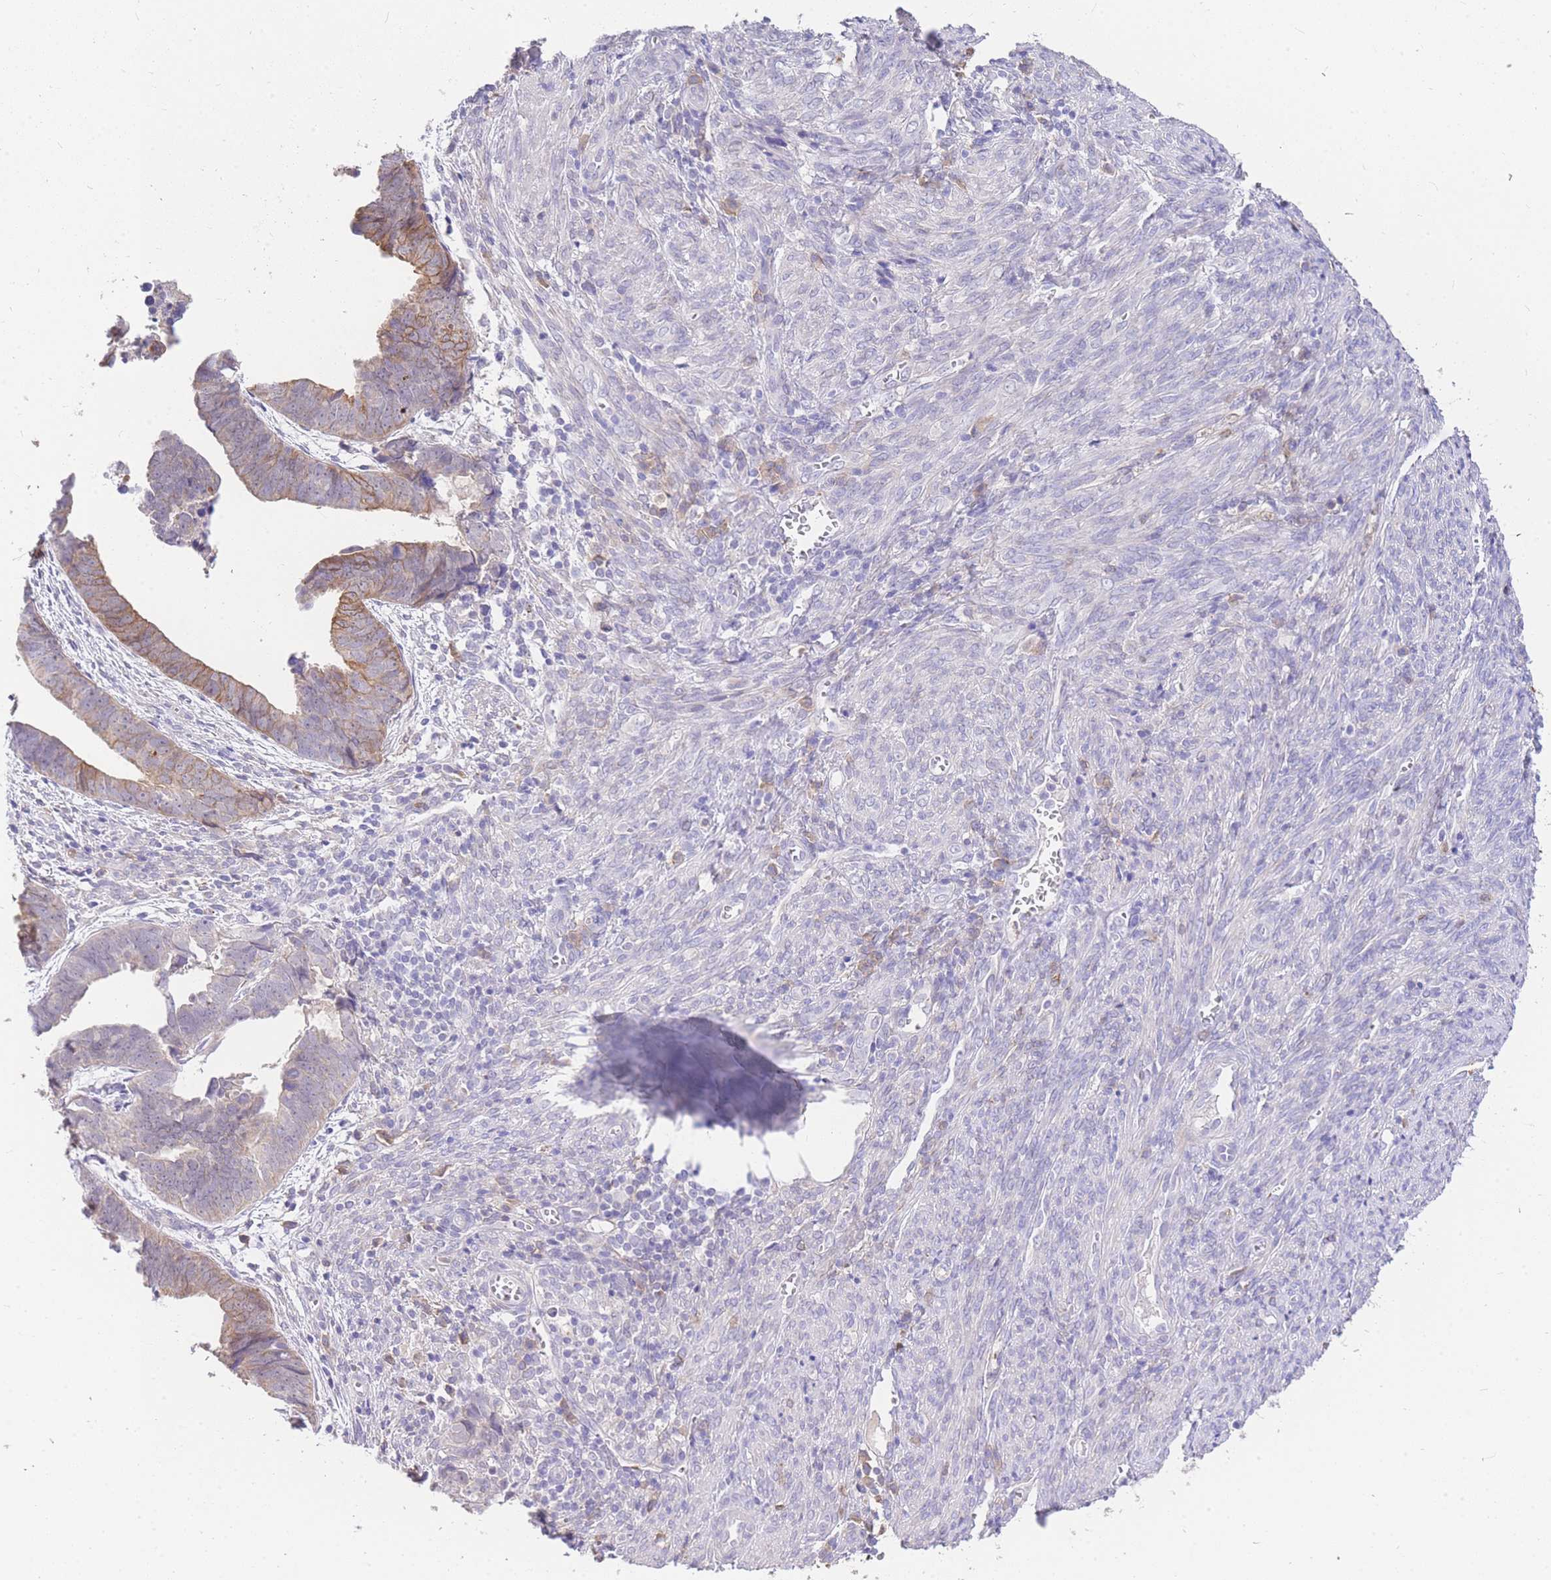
{"staining": {"intensity": "moderate", "quantity": "25%-75%", "location": "cytoplasmic/membranous"}, "tissue": "endometrial cancer", "cell_type": "Tumor cells", "image_type": "cancer", "snomed": [{"axis": "morphology", "description": "Adenocarcinoma, NOS"}, {"axis": "topography", "description": "Endometrium"}], "caption": "Endometrial adenocarcinoma stained with DAB (3,3'-diaminobenzidine) IHC demonstrates medium levels of moderate cytoplasmic/membranous expression in approximately 25%-75% of tumor cells. Immunohistochemistry (ihc) stains the protein of interest in brown and the nuclei are stained blue.", "gene": "C2orf88", "patient": {"sex": "female", "age": 75}}